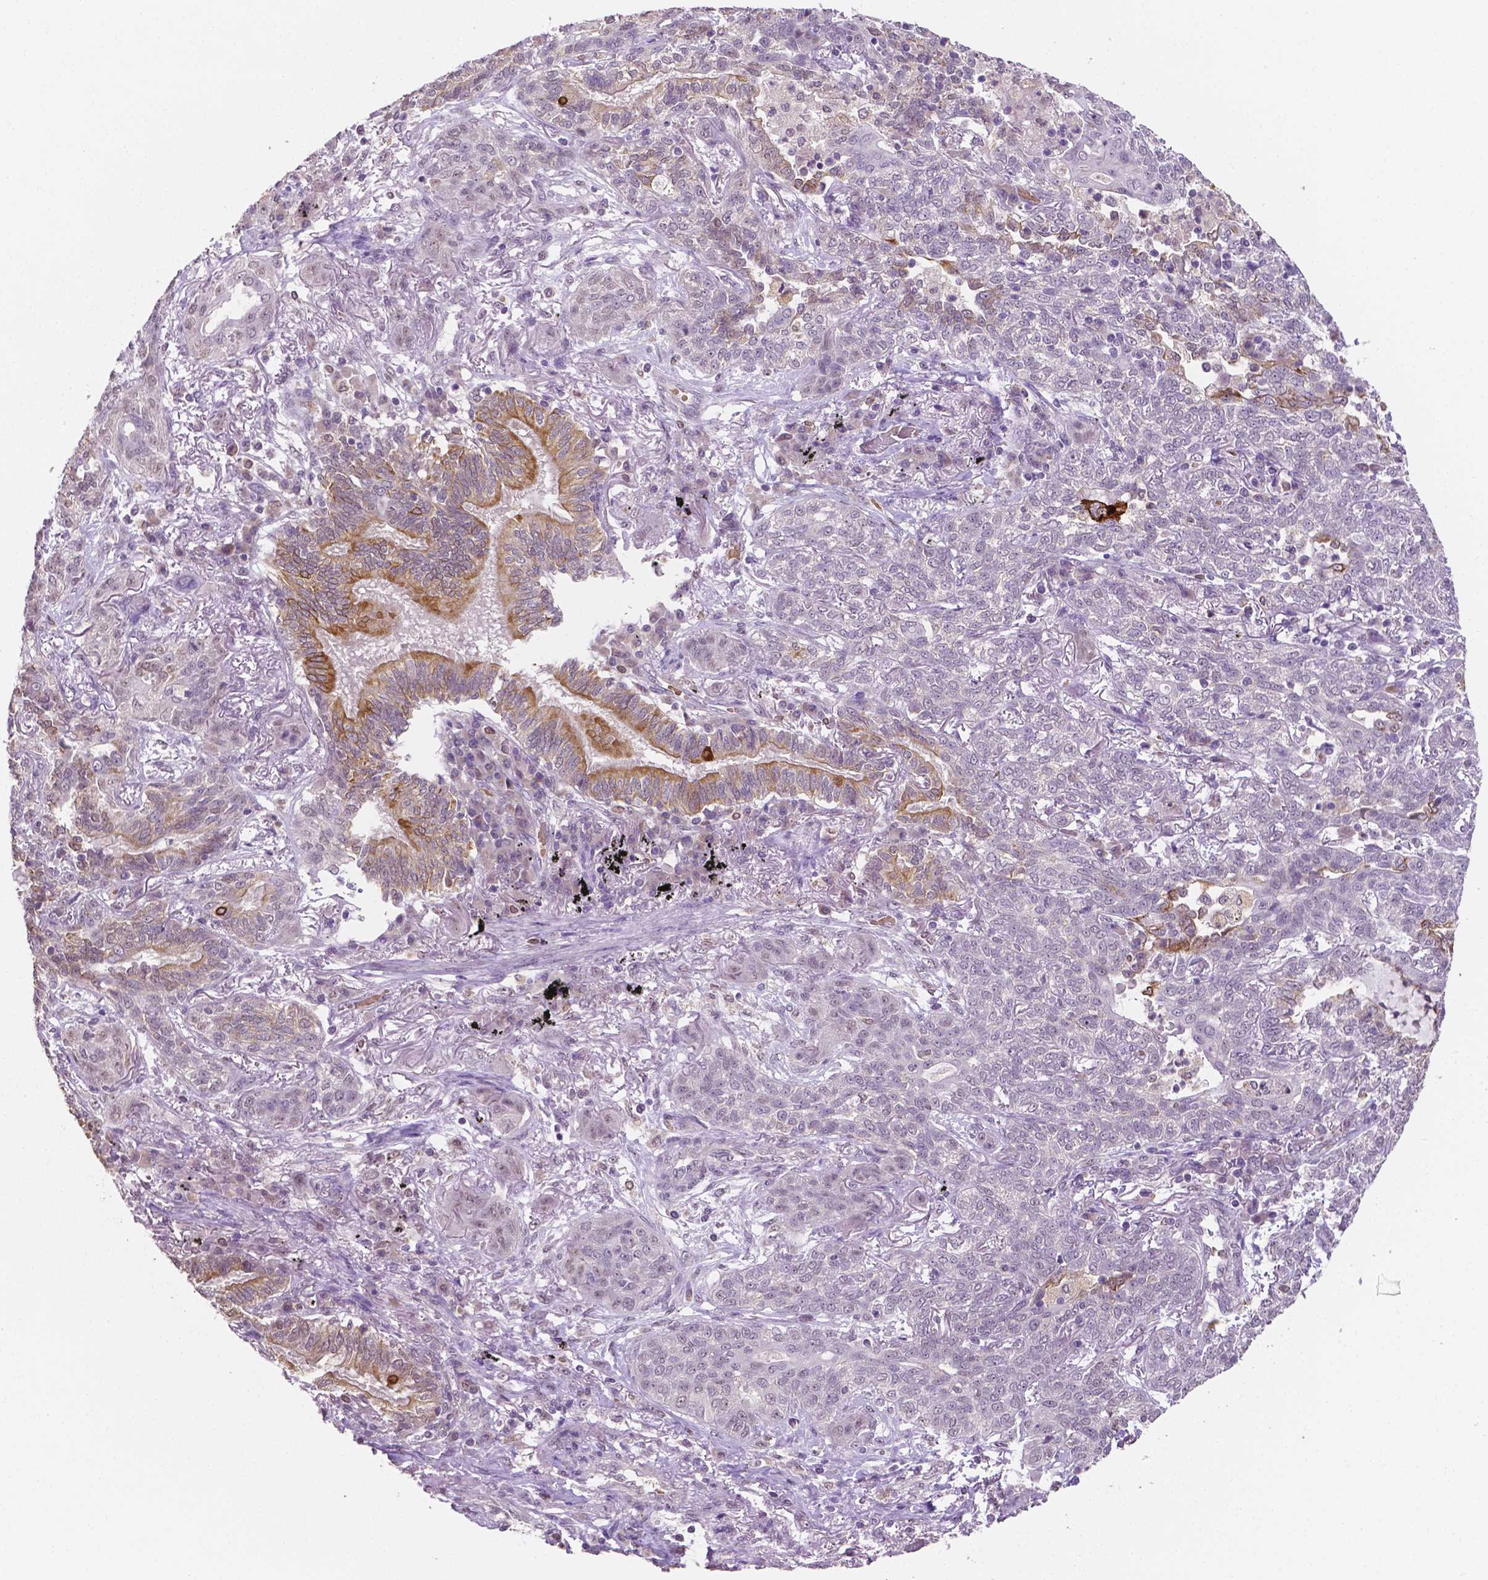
{"staining": {"intensity": "weak", "quantity": "<25%", "location": "cytoplasmic/membranous"}, "tissue": "lung cancer", "cell_type": "Tumor cells", "image_type": "cancer", "snomed": [{"axis": "morphology", "description": "Squamous cell carcinoma, NOS"}, {"axis": "topography", "description": "Lung"}], "caption": "Human squamous cell carcinoma (lung) stained for a protein using immunohistochemistry (IHC) demonstrates no positivity in tumor cells.", "gene": "SHLD3", "patient": {"sex": "female", "age": 70}}